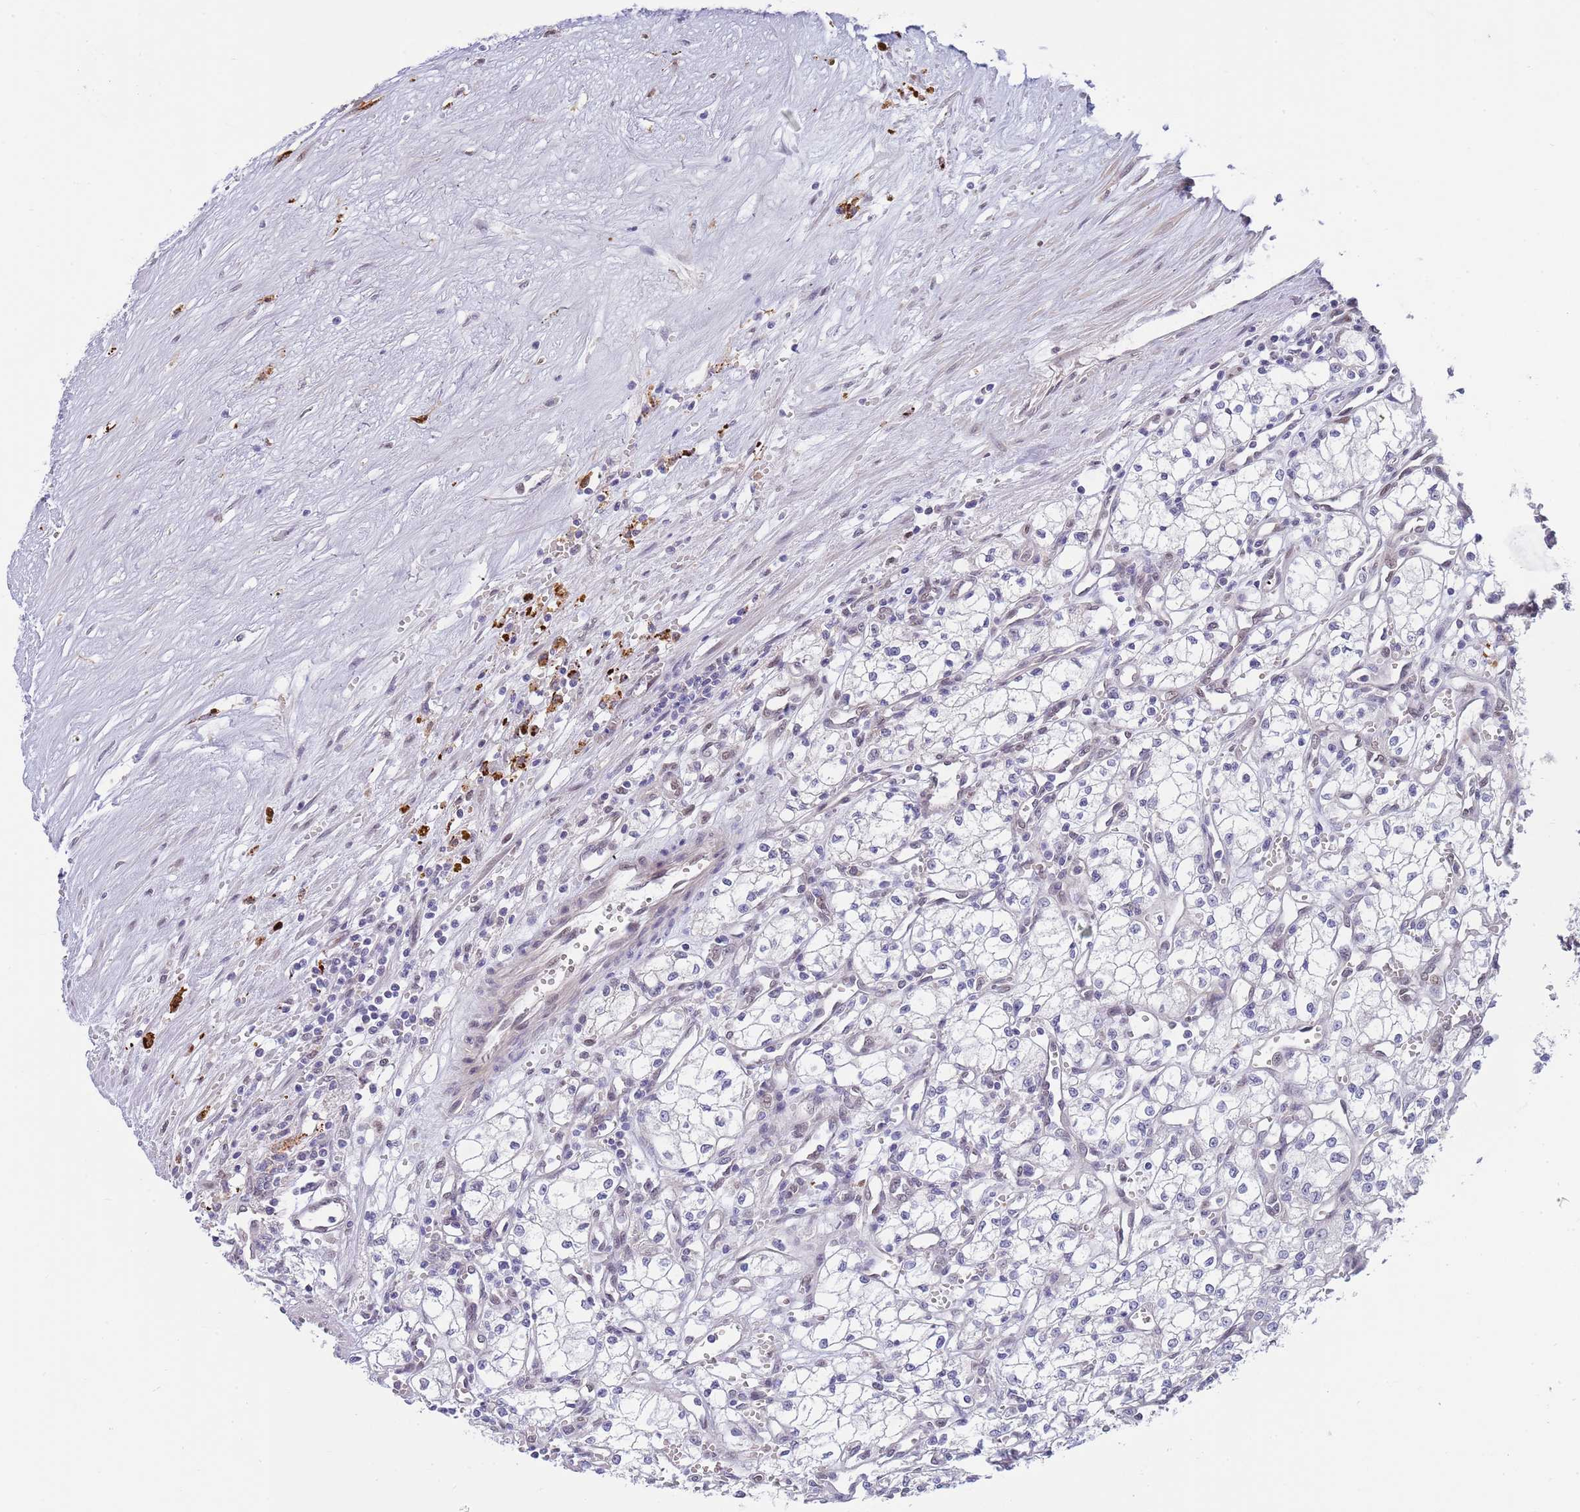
{"staining": {"intensity": "negative", "quantity": "none", "location": "none"}, "tissue": "renal cancer", "cell_type": "Tumor cells", "image_type": "cancer", "snomed": [{"axis": "morphology", "description": "Adenocarcinoma, NOS"}, {"axis": "topography", "description": "Kidney"}], "caption": "Immunohistochemical staining of human renal adenocarcinoma shows no significant staining in tumor cells.", "gene": "NLRP6", "patient": {"sex": "male", "age": 59}}